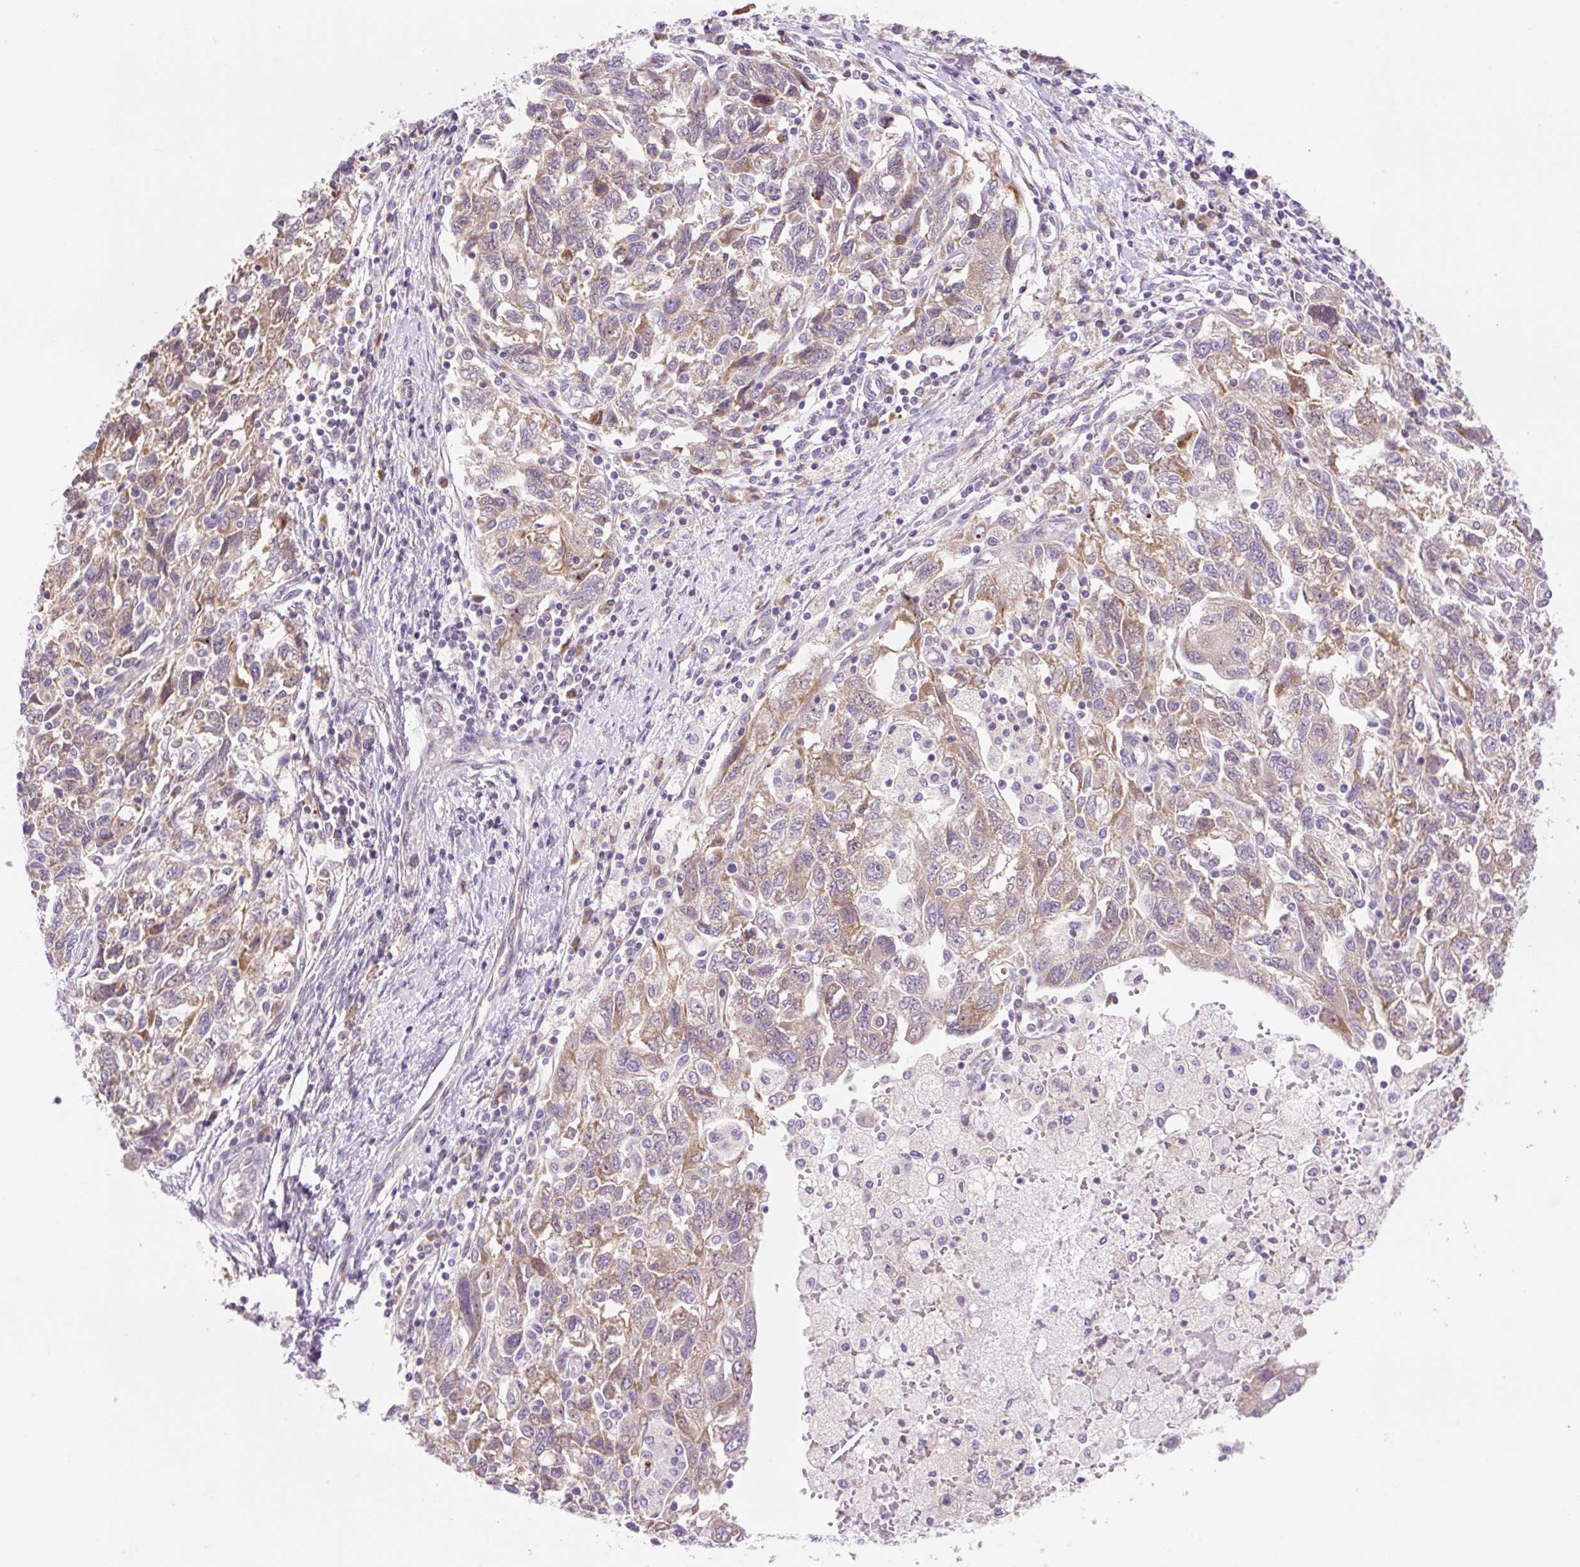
{"staining": {"intensity": "moderate", "quantity": ">75%", "location": "cytoplasmic/membranous"}, "tissue": "ovarian cancer", "cell_type": "Tumor cells", "image_type": "cancer", "snomed": [{"axis": "morphology", "description": "Carcinoma, NOS"}, {"axis": "morphology", "description": "Cystadenocarcinoma, serous, NOS"}, {"axis": "topography", "description": "Ovary"}], "caption": "Carcinoma (ovarian) tissue displays moderate cytoplasmic/membranous expression in approximately >75% of tumor cells The protein is stained brown, and the nuclei are stained in blue (DAB (3,3'-diaminobenzidine) IHC with brightfield microscopy, high magnification).", "gene": "GPR45", "patient": {"sex": "female", "age": 69}}